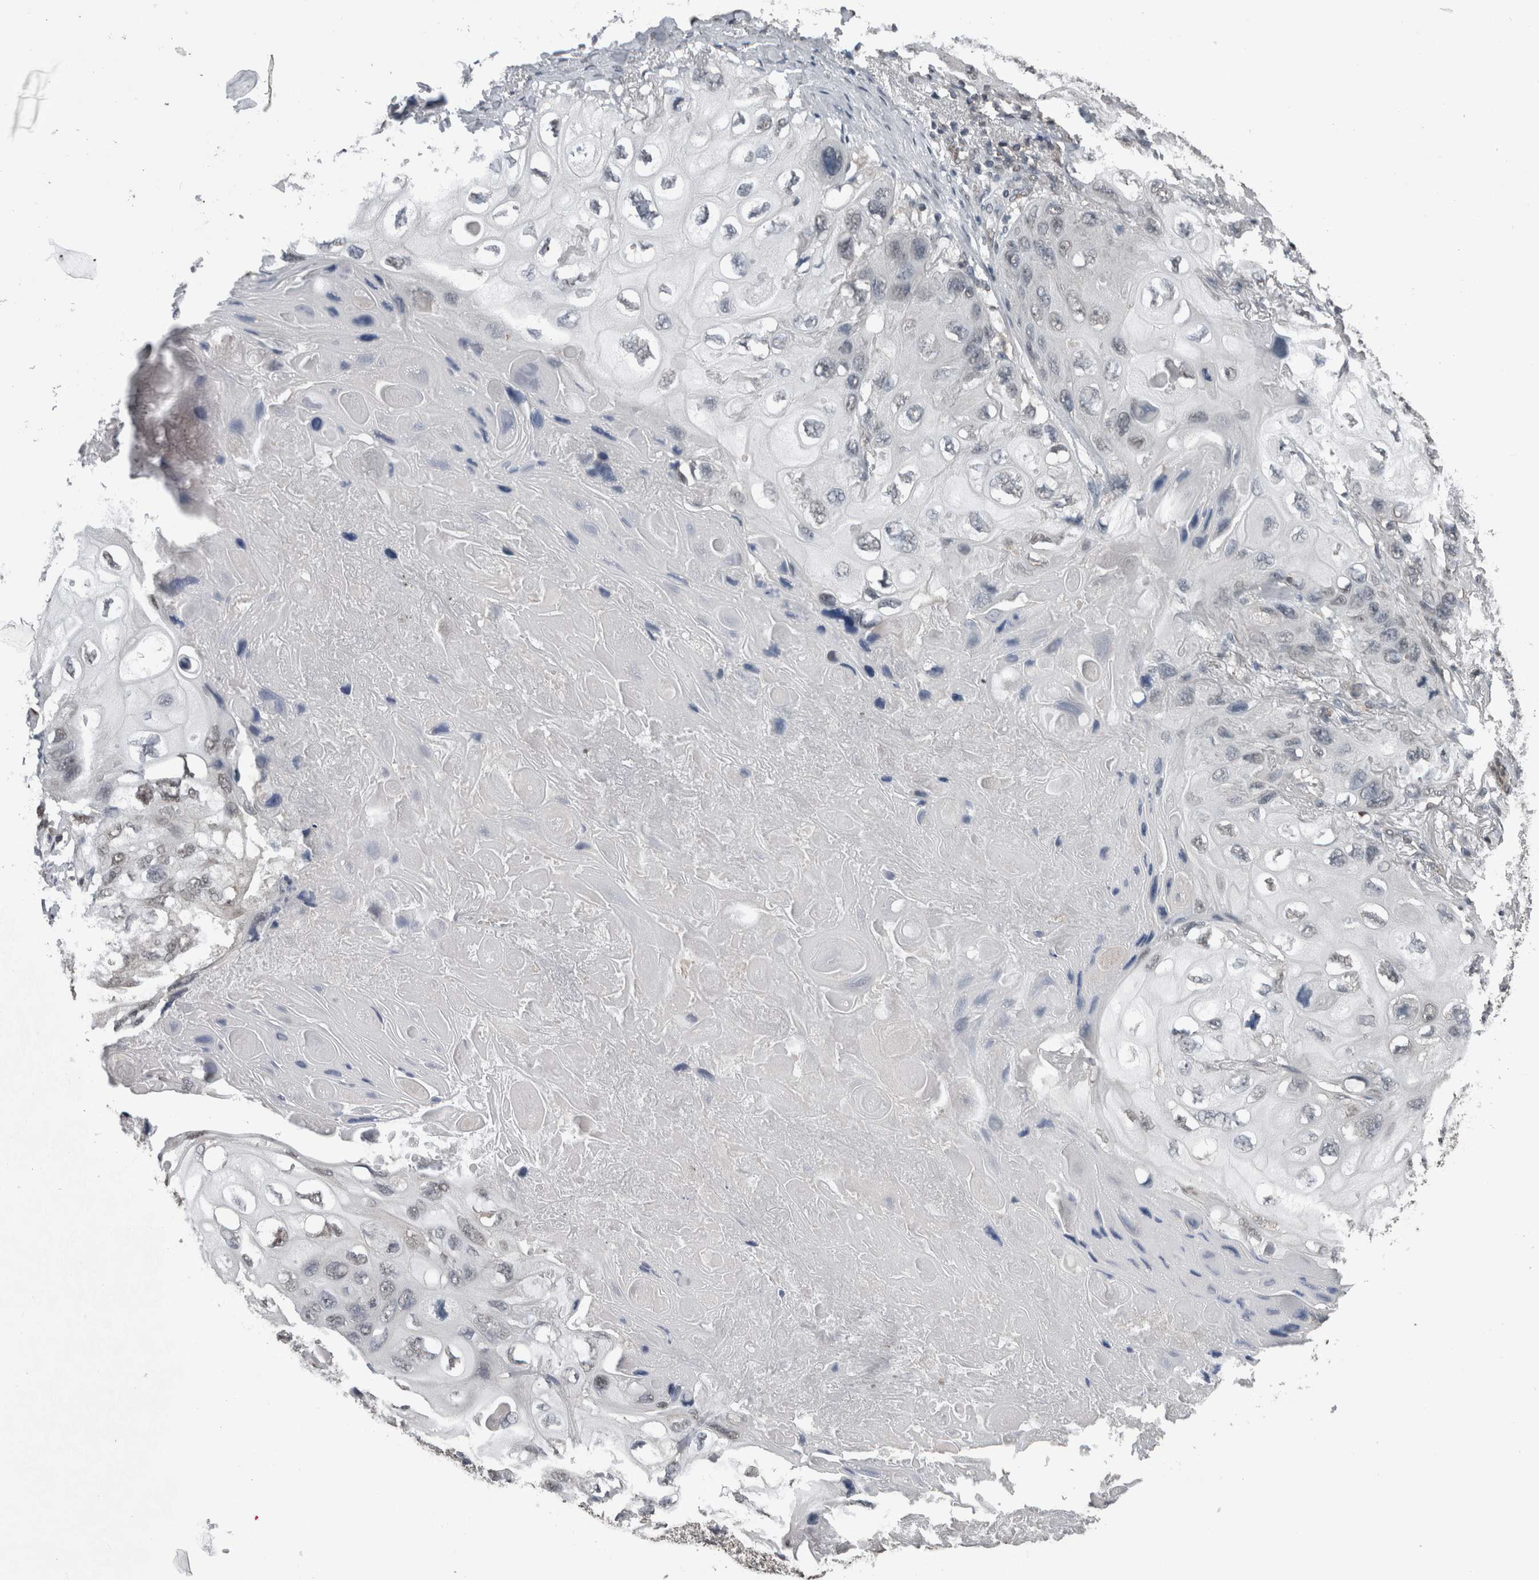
{"staining": {"intensity": "negative", "quantity": "none", "location": "none"}, "tissue": "lung cancer", "cell_type": "Tumor cells", "image_type": "cancer", "snomed": [{"axis": "morphology", "description": "Squamous cell carcinoma, NOS"}, {"axis": "topography", "description": "Lung"}], "caption": "Micrograph shows no protein staining in tumor cells of lung squamous cell carcinoma tissue.", "gene": "MAFF", "patient": {"sex": "female", "age": 73}}